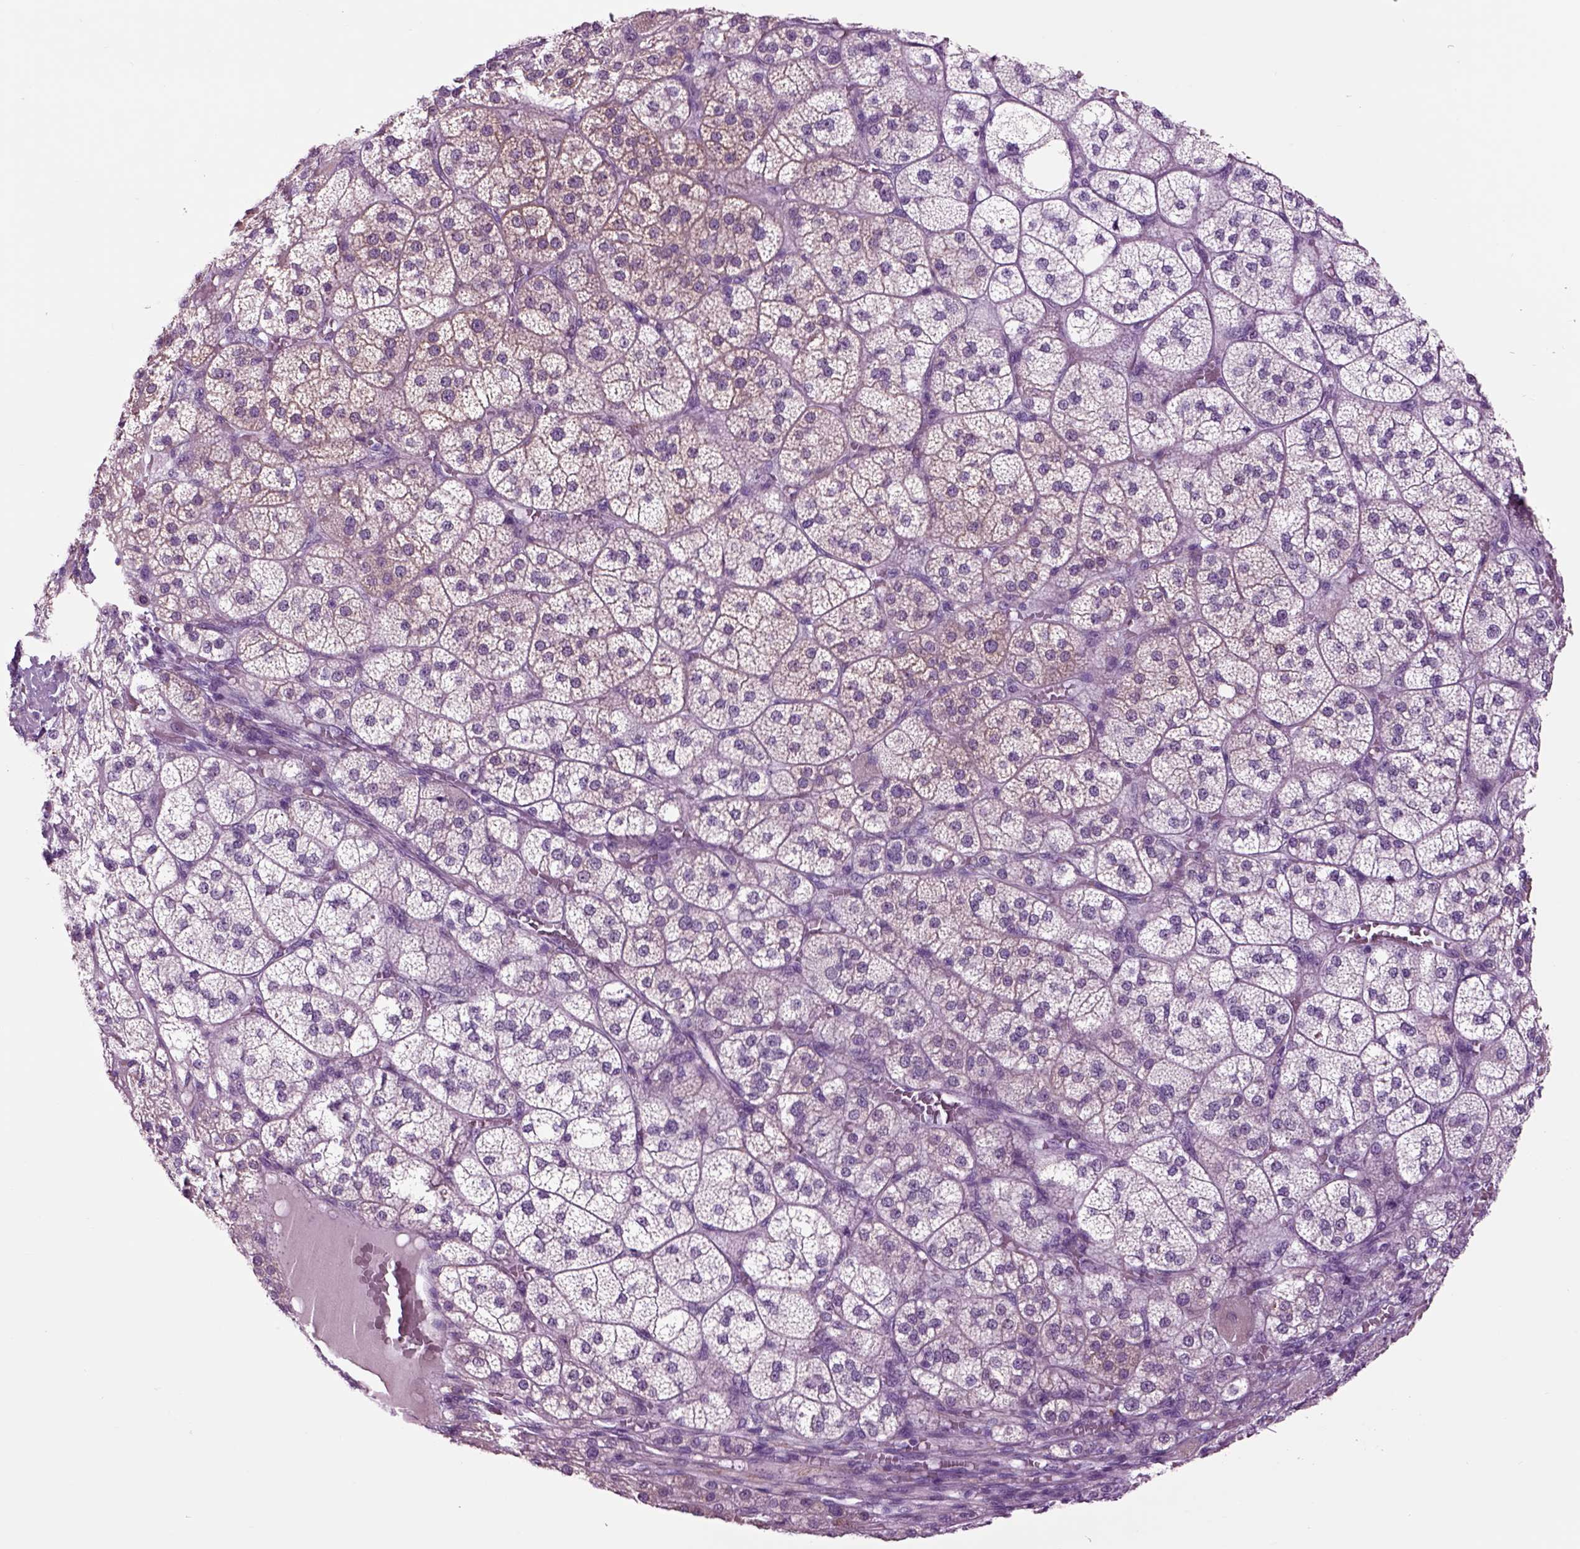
{"staining": {"intensity": "strong", "quantity": "<25%", "location": "cytoplasmic/membranous"}, "tissue": "adrenal gland", "cell_type": "Glandular cells", "image_type": "normal", "snomed": [{"axis": "morphology", "description": "Normal tissue, NOS"}, {"axis": "topography", "description": "Adrenal gland"}], "caption": "DAB (3,3'-diaminobenzidine) immunohistochemical staining of unremarkable human adrenal gland reveals strong cytoplasmic/membranous protein staining in about <25% of glandular cells.", "gene": "ARHGAP11A", "patient": {"sex": "female", "age": 60}}